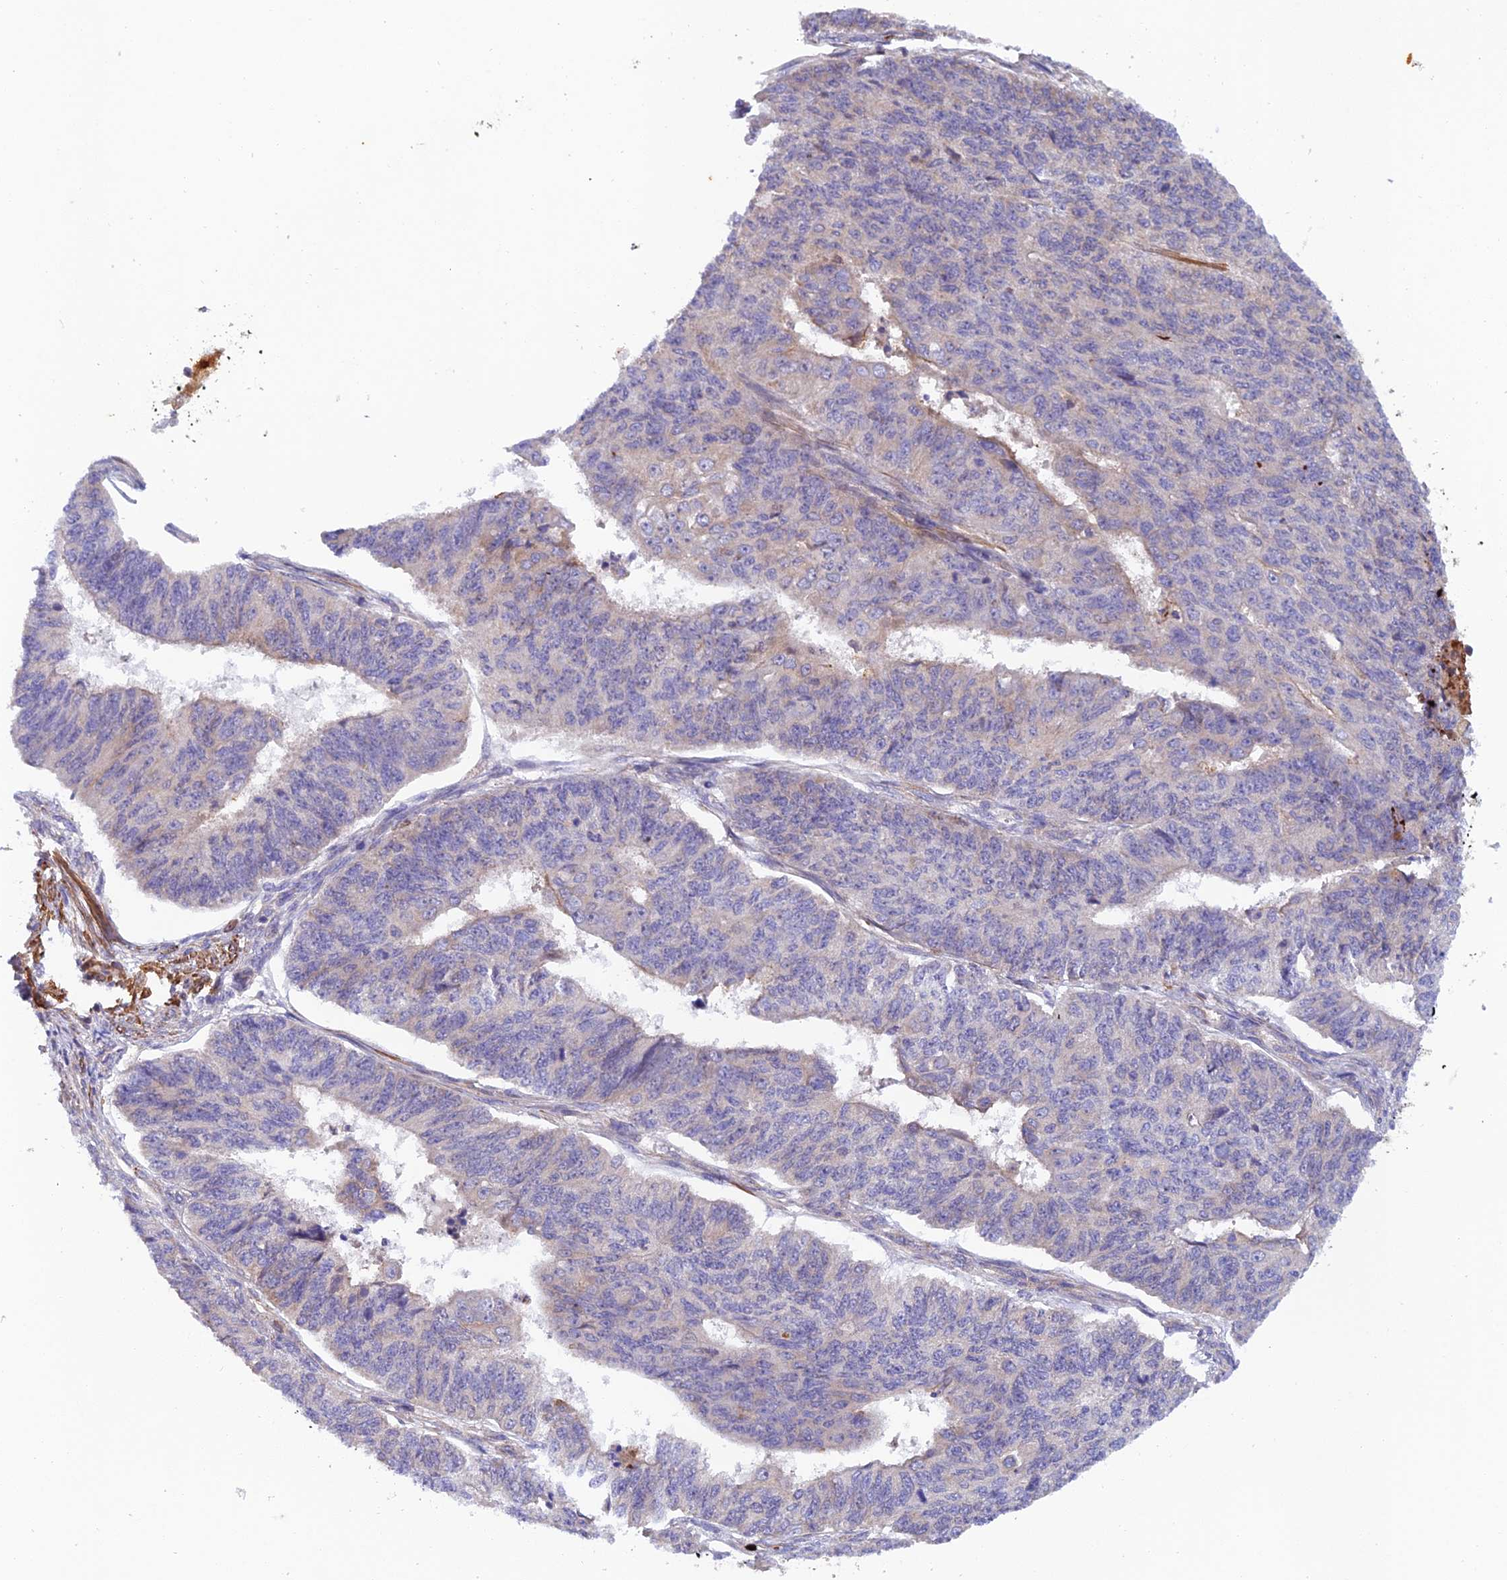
{"staining": {"intensity": "negative", "quantity": "none", "location": "none"}, "tissue": "endometrial cancer", "cell_type": "Tumor cells", "image_type": "cancer", "snomed": [{"axis": "morphology", "description": "Adenocarcinoma, NOS"}, {"axis": "topography", "description": "Endometrium"}], "caption": "Protein analysis of endometrial cancer (adenocarcinoma) shows no significant positivity in tumor cells.", "gene": "RALGAPA2", "patient": {"sex": "female", "age": 32}}